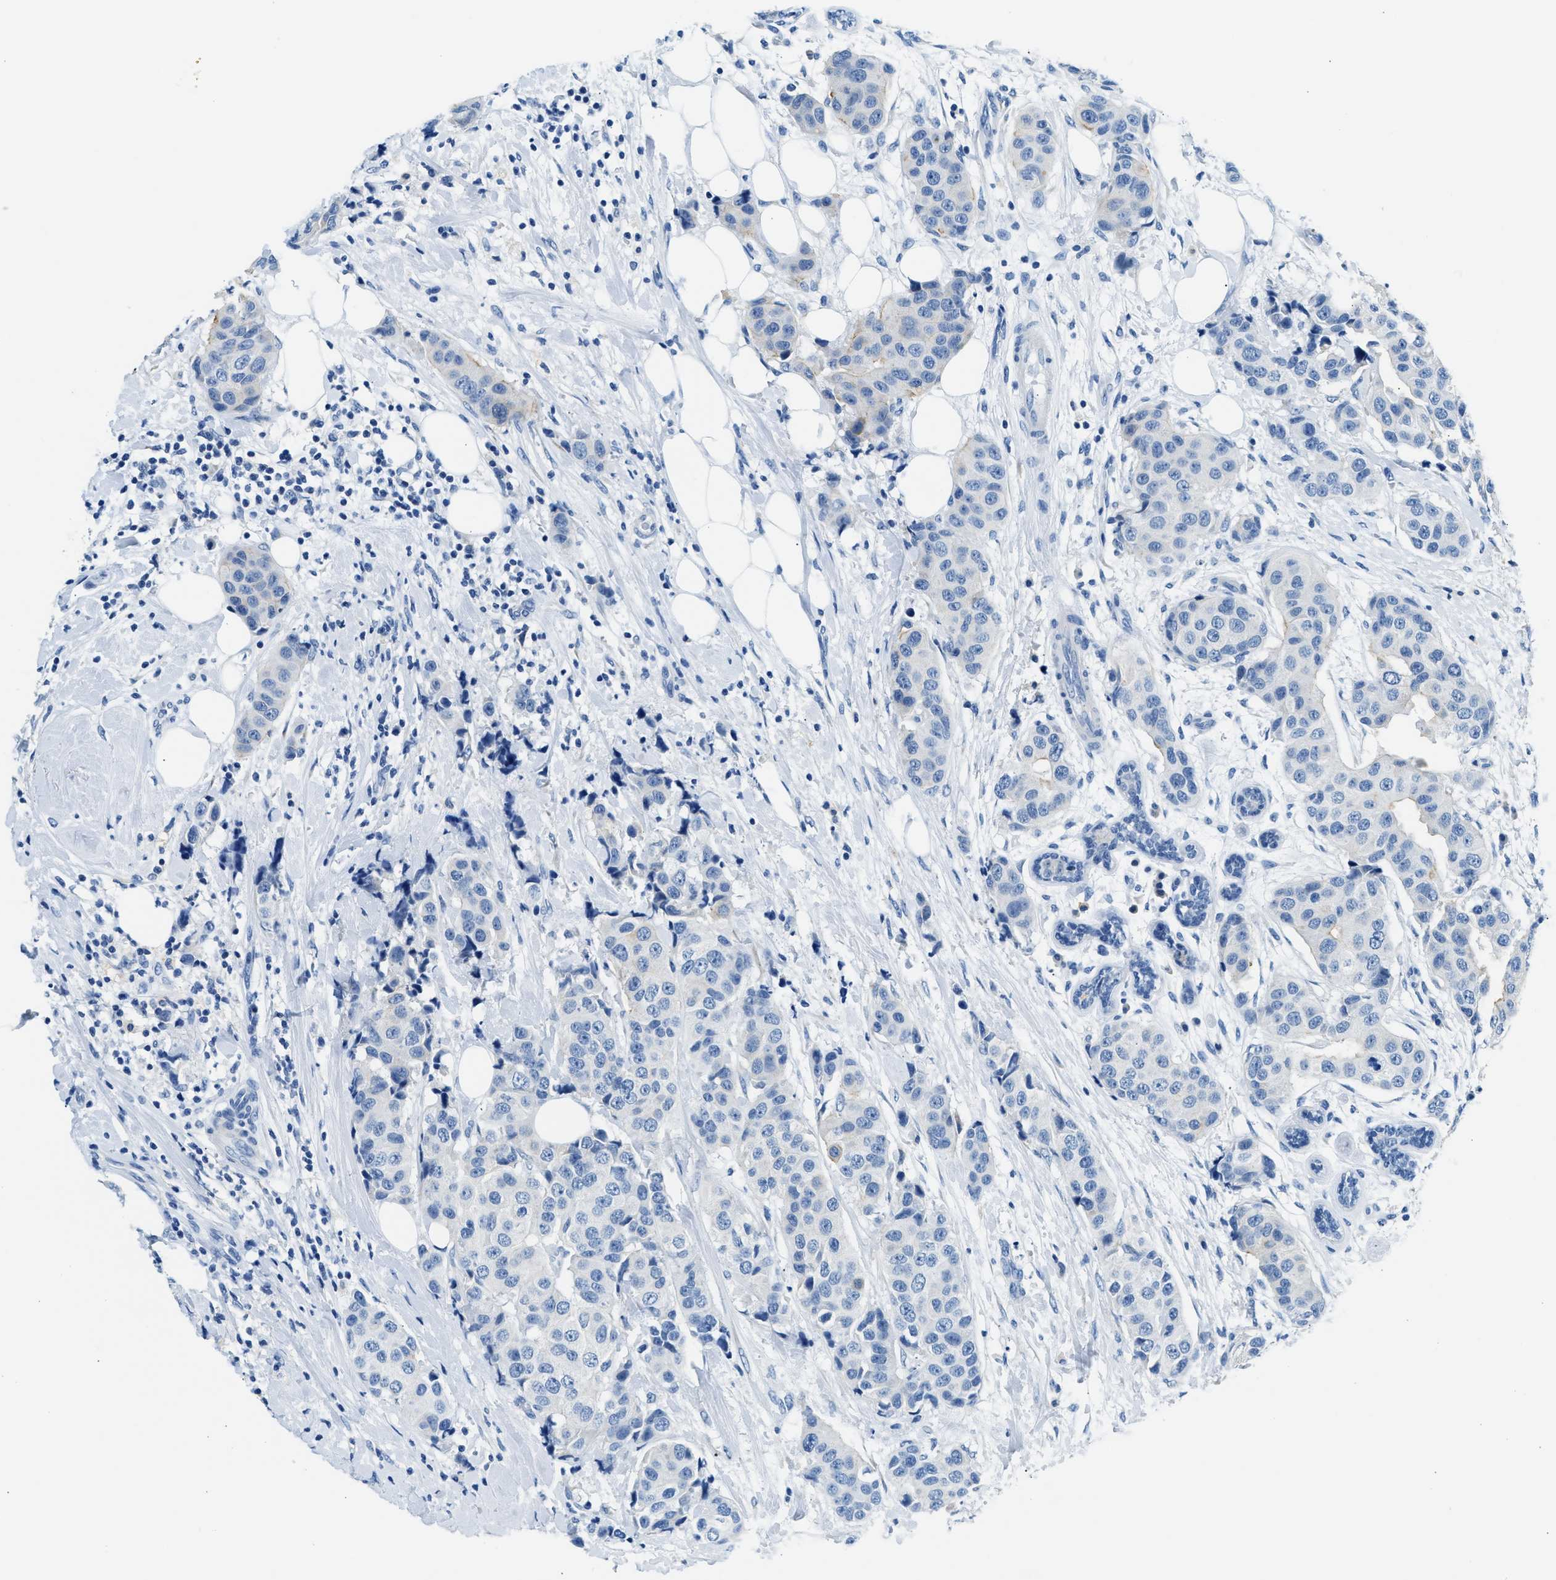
{"staining": {"intensity": "negative", "quantity": "none", "location": "none"}, "tissue": "breast cancer", "cell_type": "Tumor cells", "image_type": "cancer", "snomed": [{"axis": "morphology", "description": "Normal tissue, NOS"}, {"axis": "morphology", "description": "Duct carcinoma"}, {"axis": "topography", "description": "Breast"}], "caption": "Tumor cells are negative for brown protein staining in intraductal carcinoma (breast).", "gene": "CLDN18", "patient": {"sex": "female", "age": 39}}